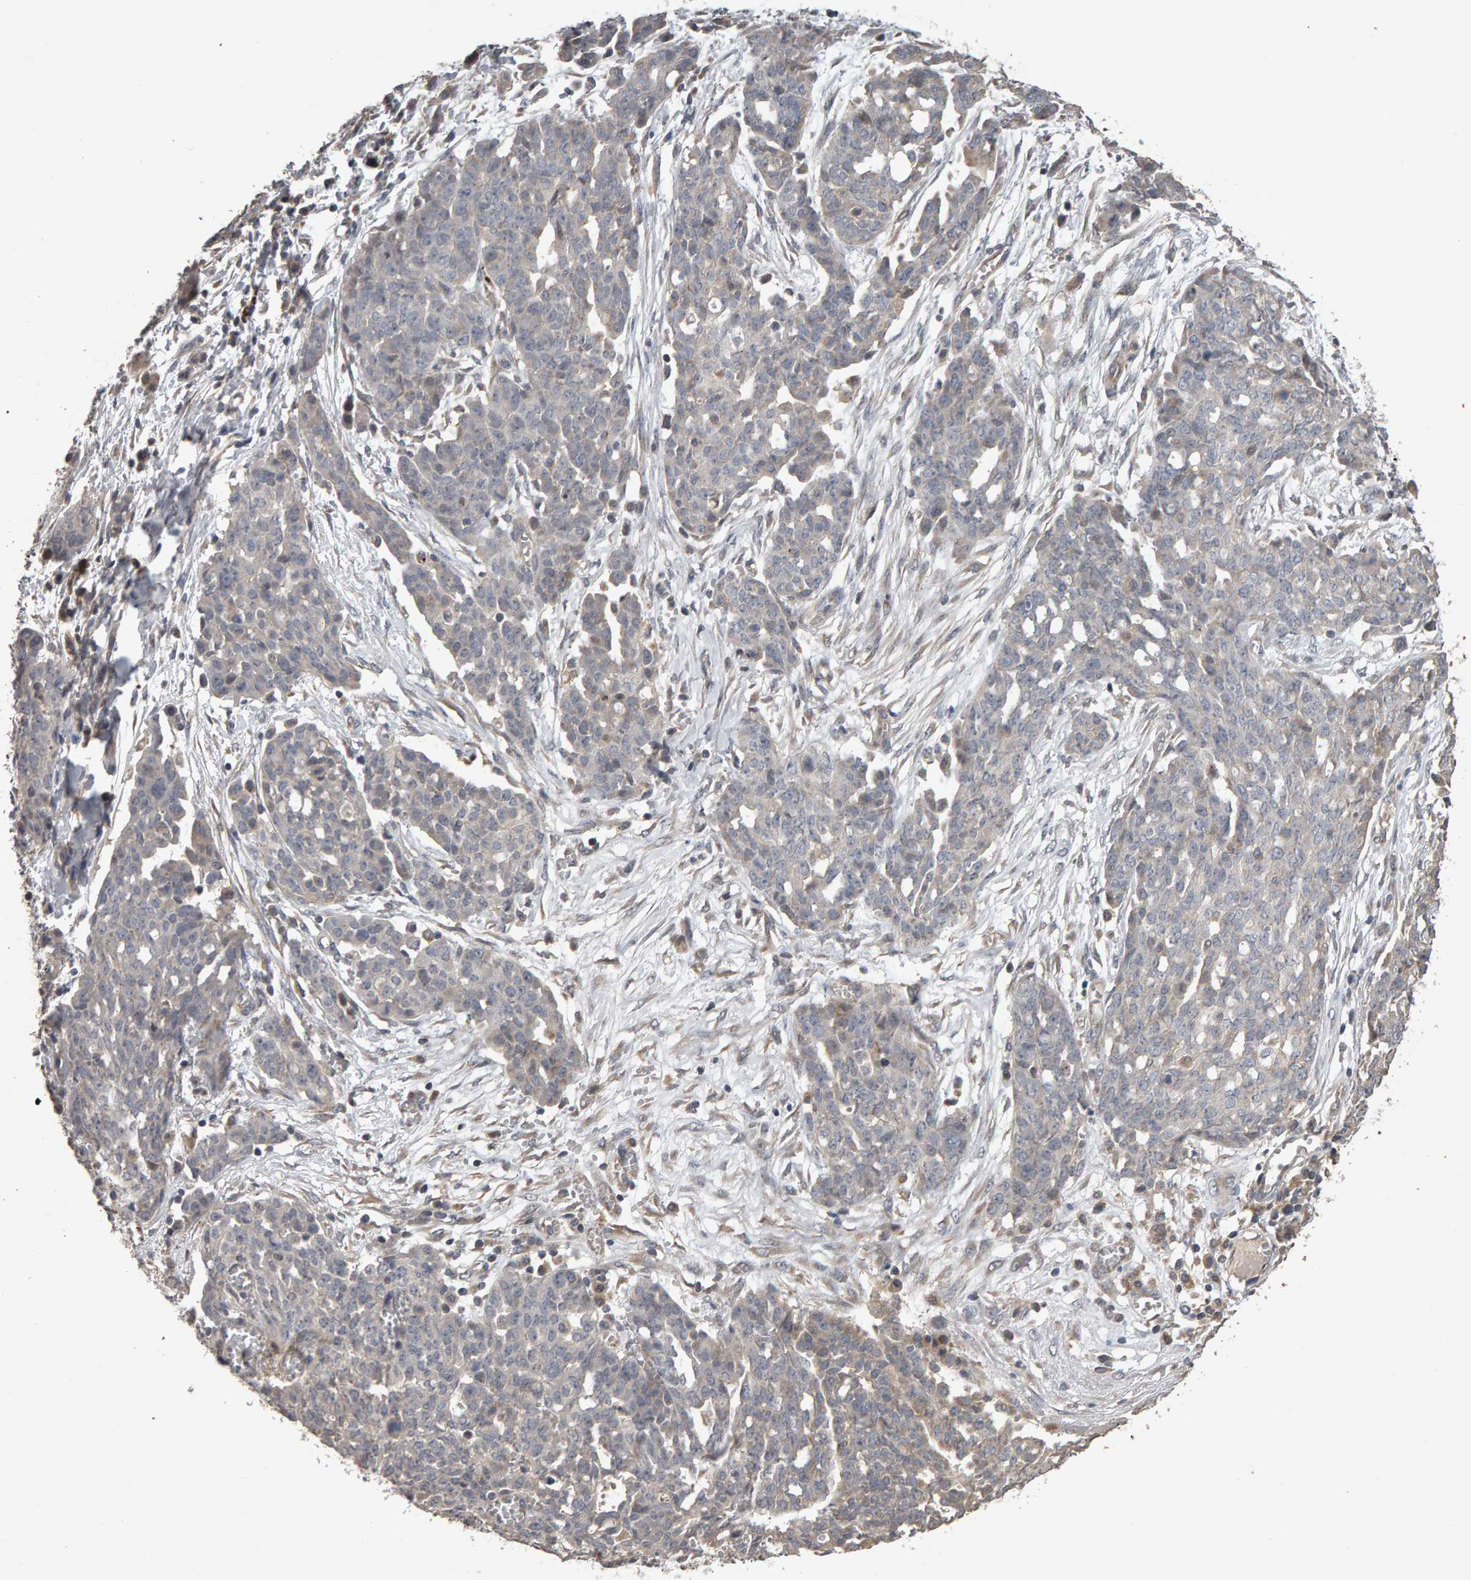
{"staining": {"intensity": "negative", "quantity": "none", "location": "none"}, "tissue": "ovarian cancer", "cell_type": "Tumor cells", "image_type": "cancer", "snomed": [{"axis": "morphology", "description": "Cystadenocarcinoma, serous, NOS"}, {"axis": "topography", "description": "Soft tissue"}, {"axis": "topography", "description": "Ovary"}], "caption": "Tumor cells show no significant positivity in ovarian serous cystadenocarcinoma.", "gene": "COASY", "patient": {"sex": "female", "age": 57}}